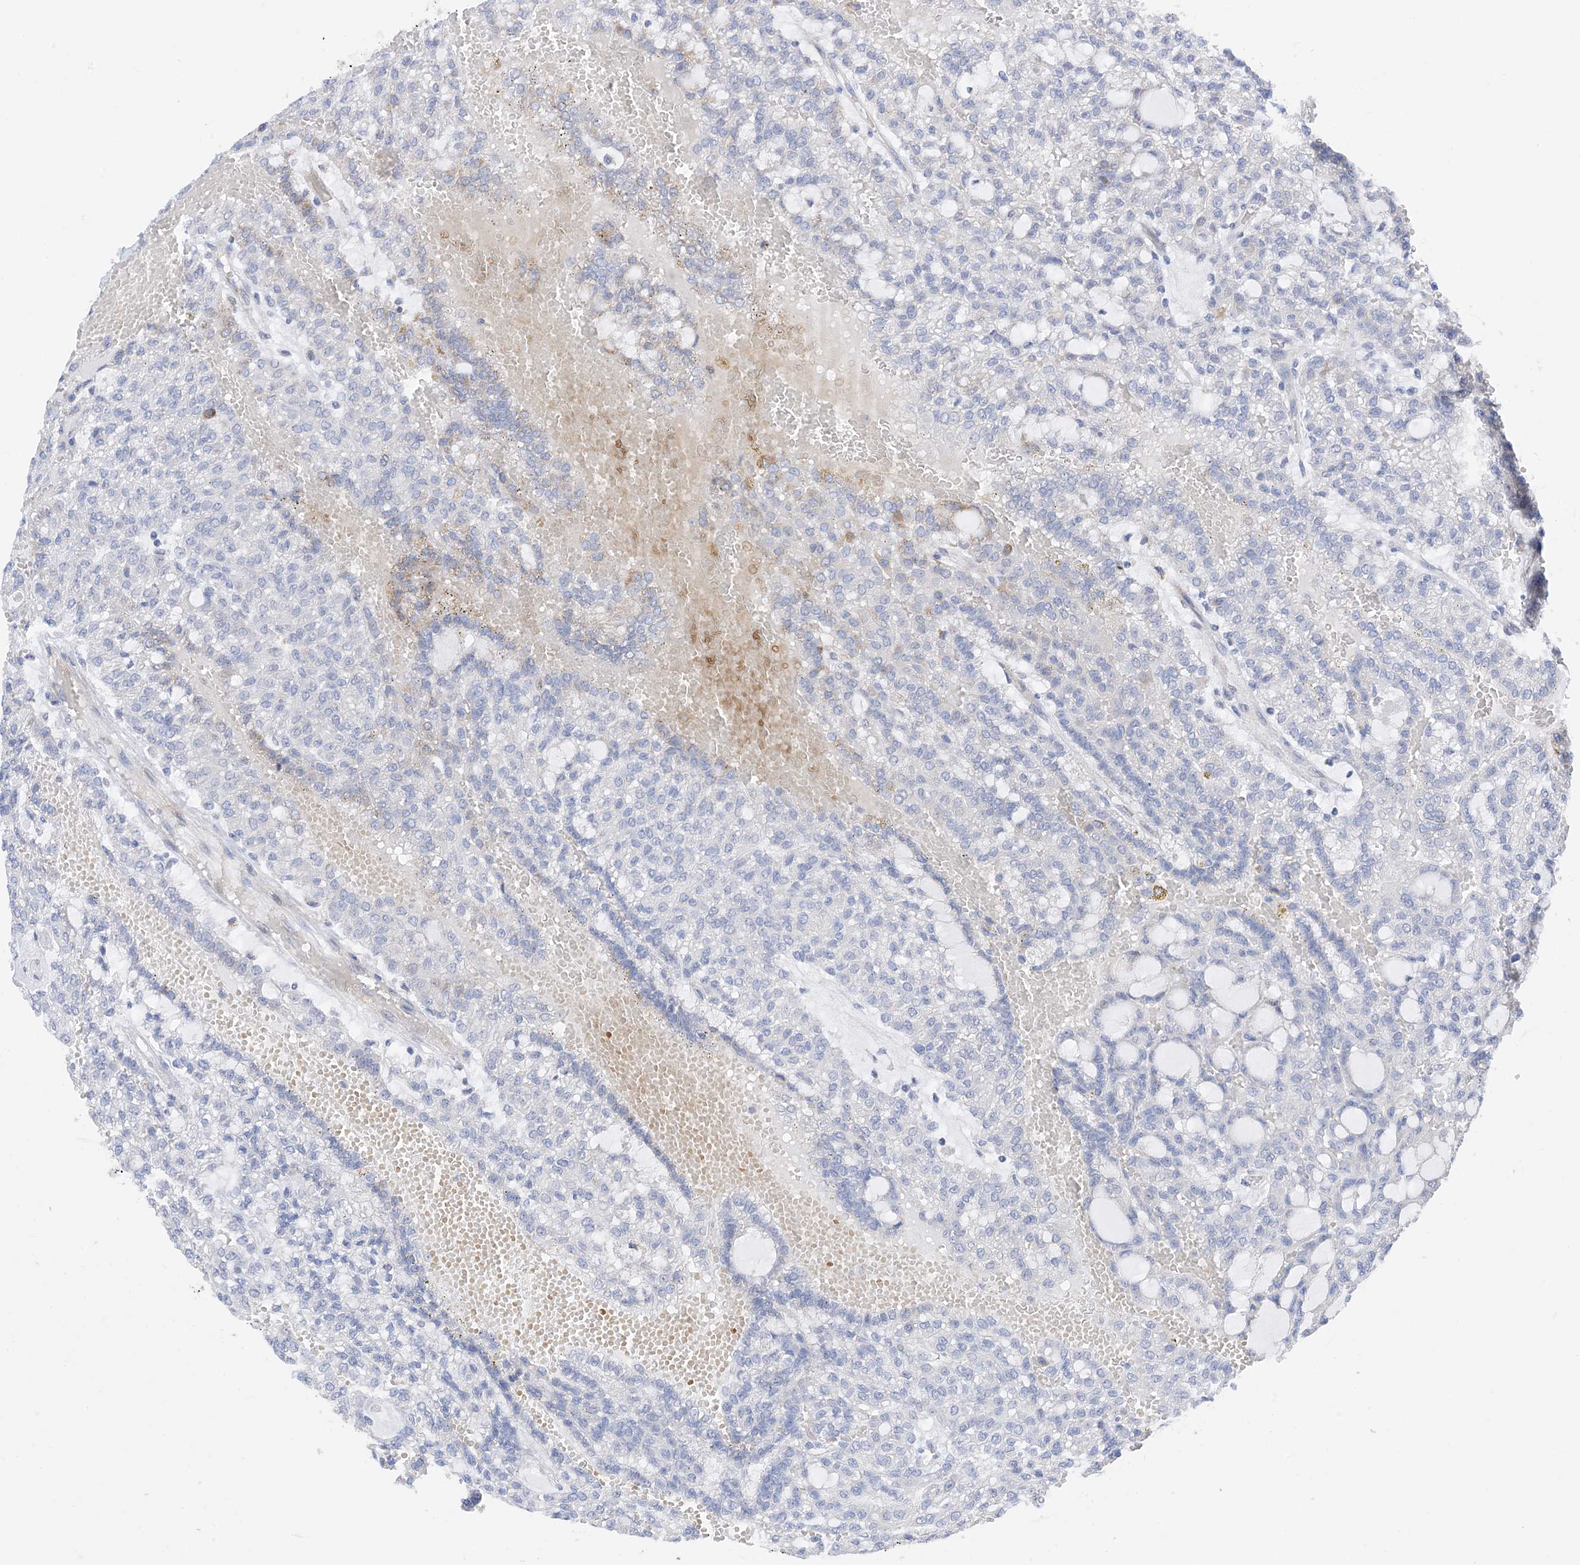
{"staining": {"intensity": "negative", "quantity": "none", "location": "none"}, "tissue": "renal cancer", "cell_type": "Tumor cells", "image_type": "cancer", "snomed": [{"axis": "morphology", "description": "Adenocarcinoma, NOS"}, {"axis": "topography", "description": "Kidney"}], "caption": "The histopathology image displays no significant positivity in tumor cells of adenocarcinoma (renal).", "gene": "PLK4", "patient": {"sex": "male", "age": 63}}